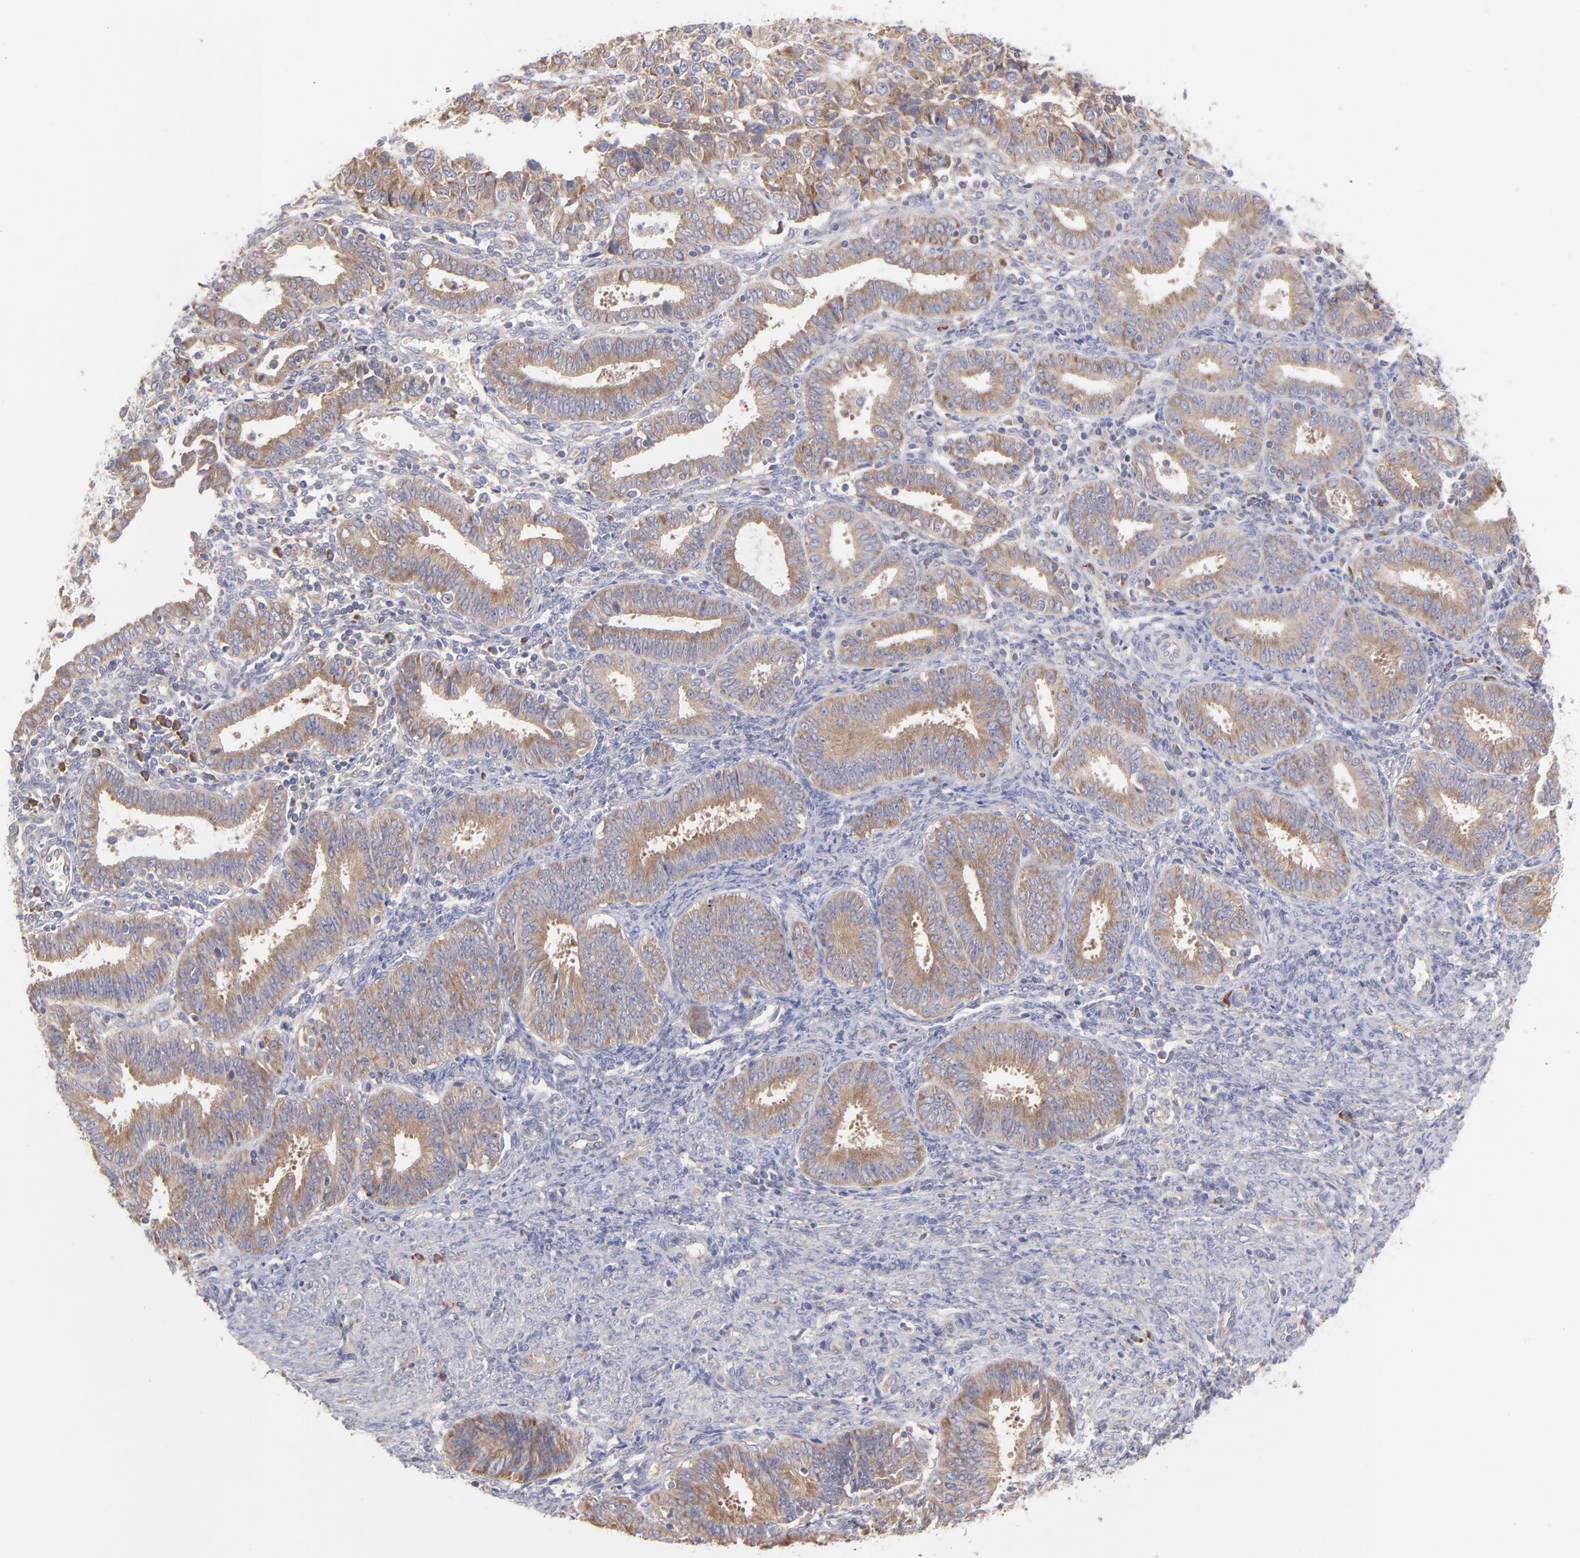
{"staining": {"intensity": "weak", "quantity": ">75%", "location": "cytoplasmic/membranous"}, "tissue": "endometrial cancer", "cell_type": "Tumor cells", "image_type": "cancer", "snomed": [{"axis": "morphology", "description": "Adenocarcinoma, NOS"}, {"axis": "topography", "description": "Endometrium"}], "caption": "A brown stain highlights weak cytoplasmic/membranous expression of a protein in human endometrial cancer tumor cells.", "gene": "RPLP0", "patient": {"sex": "female", "age": 42}}